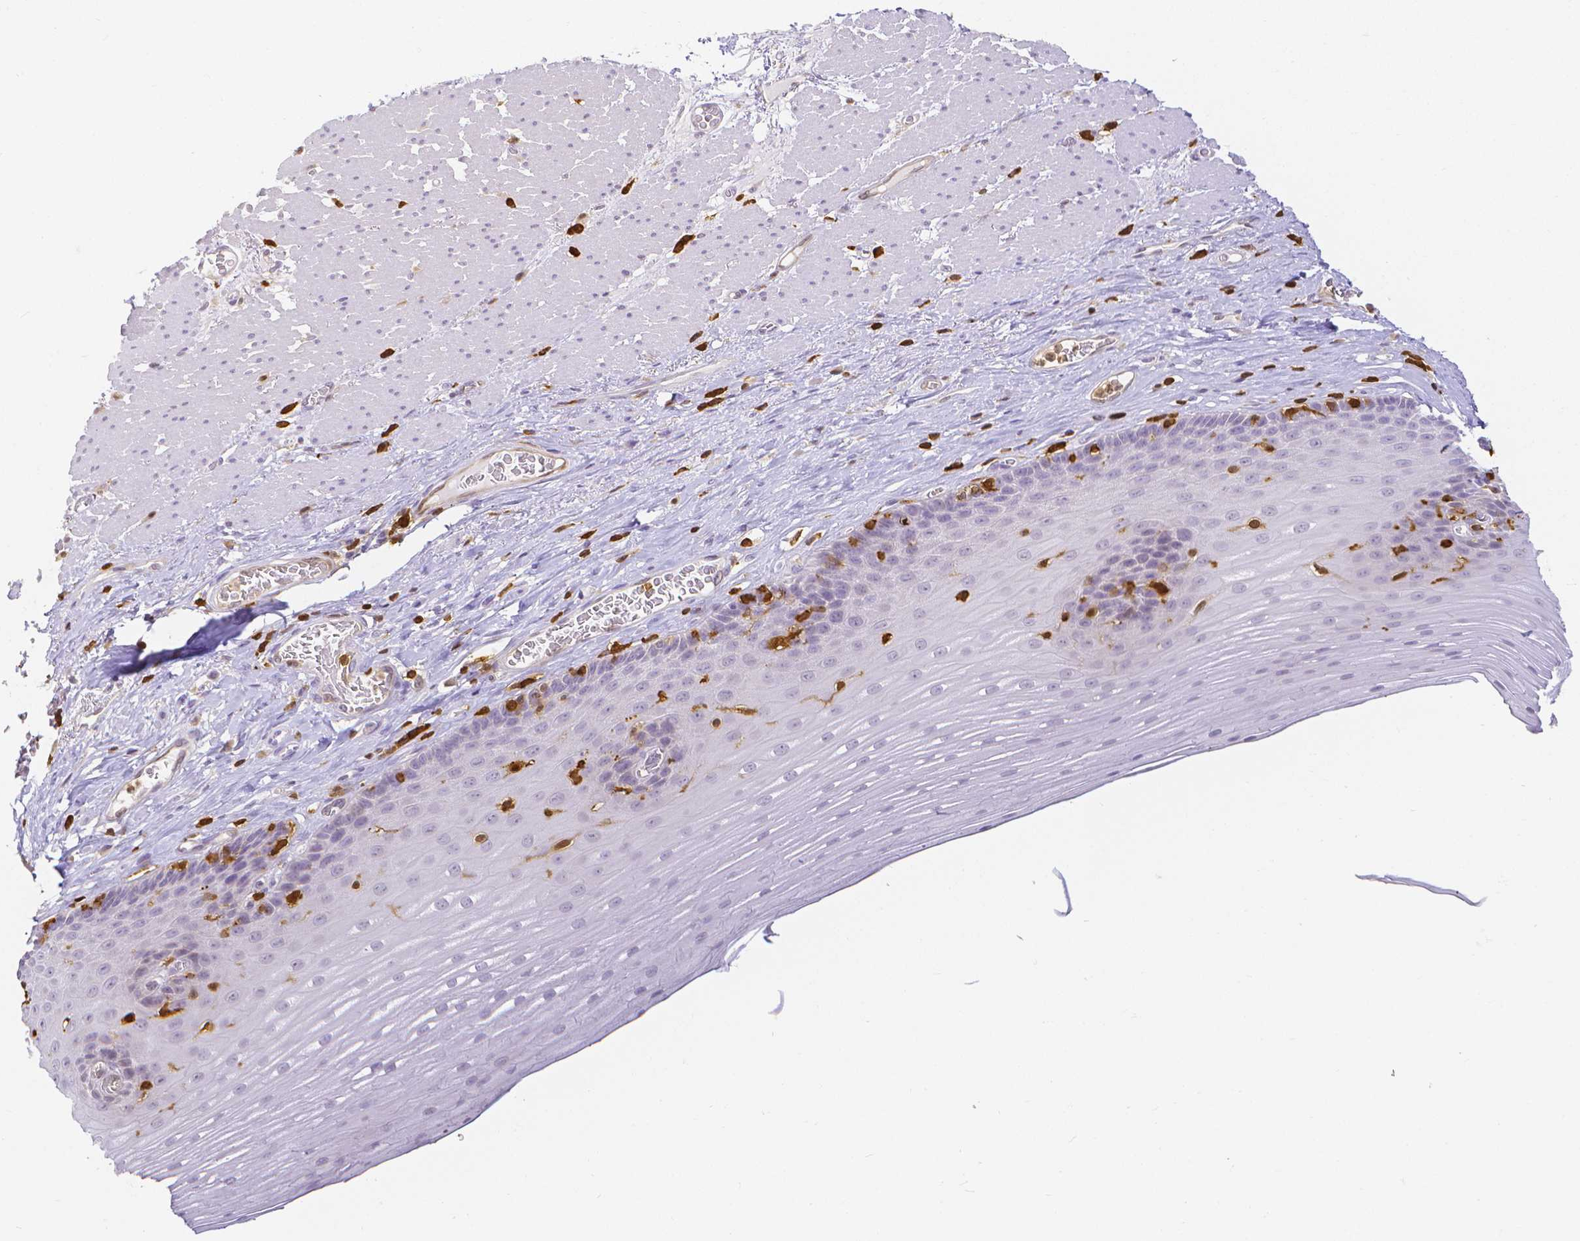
{"staining": {"intensity": "negative", "quantity": "none", "location": "none"}, "tissue": "esophagus", "cell_type": "Squamous epithelial cells", "image_type": "normal", "snomed": [{"axis": "morphology", "description": "Normal tissue, NOS"}, {"axis": "topography", "description": "Esophagus"}], "caption": "Immunohistochemistry (IHC) of benign human esophagus displays no expression in squamous epithelial cells. Brightfield microscopy of immunohistochemistry stained with DAB (3,3'-diaminobenzidine) (brown) and hematoxylin (blue), captured at high magnification.", "gene": "COTL1", "patient": {"sex": "male", "age": 62}}